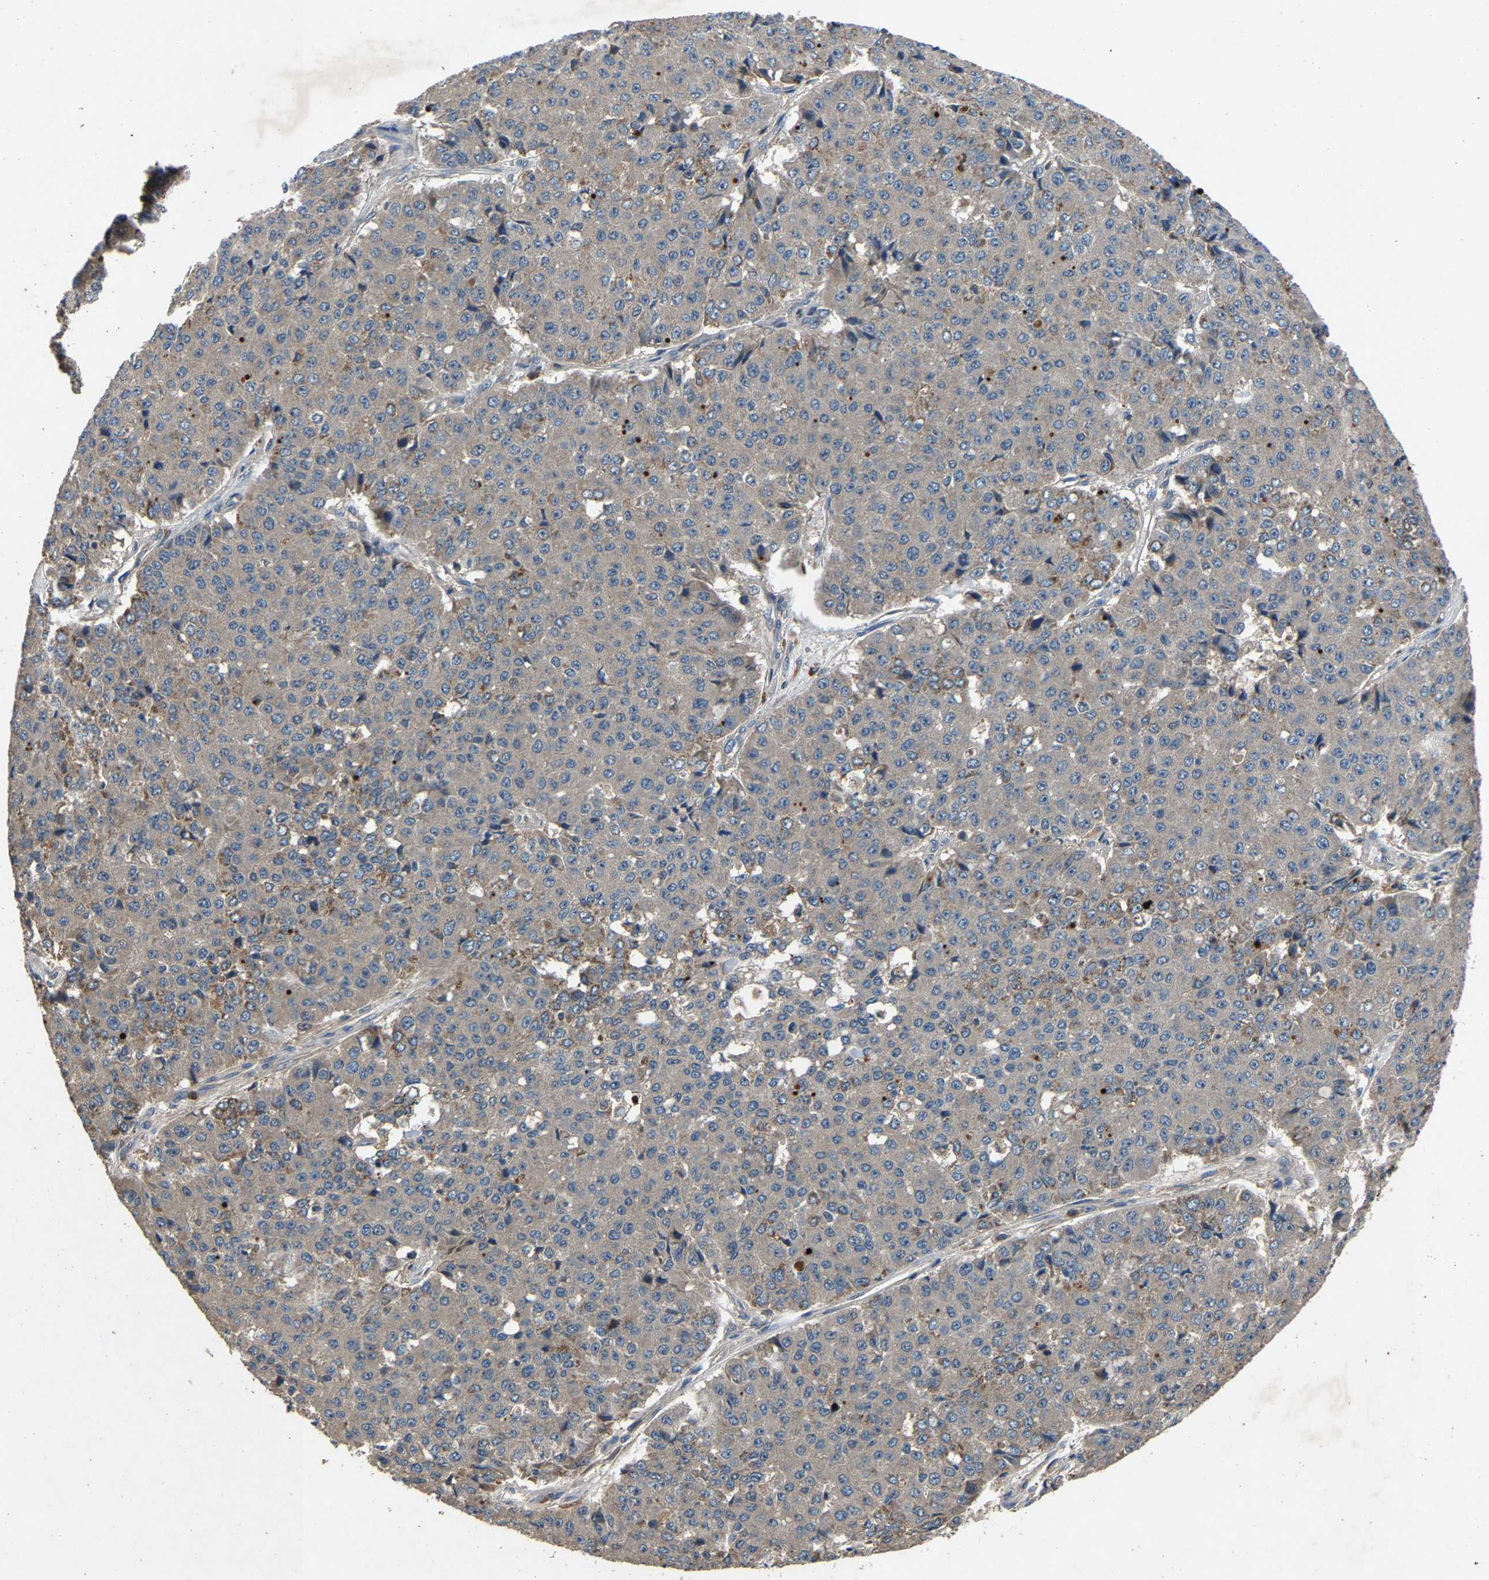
{"staining": {"intensity": "negative", "quantity": "none", "location": "none"}, "tissue": "pancreatic cancer", "cell_type": "Tumor cells", "image_type": "cancer", "snomed": [{"axis": "morphology", "description": "Adenocarcinoma, NOS"}, {"axis": "topography", "description": "Pancreas"}], "caption": "Pancreatic cancer was stained to show a protein in brown. There is no significant positivity in tumor cells.", "gene": "PPID", "patient": {"sex": "male", "age": 50}}